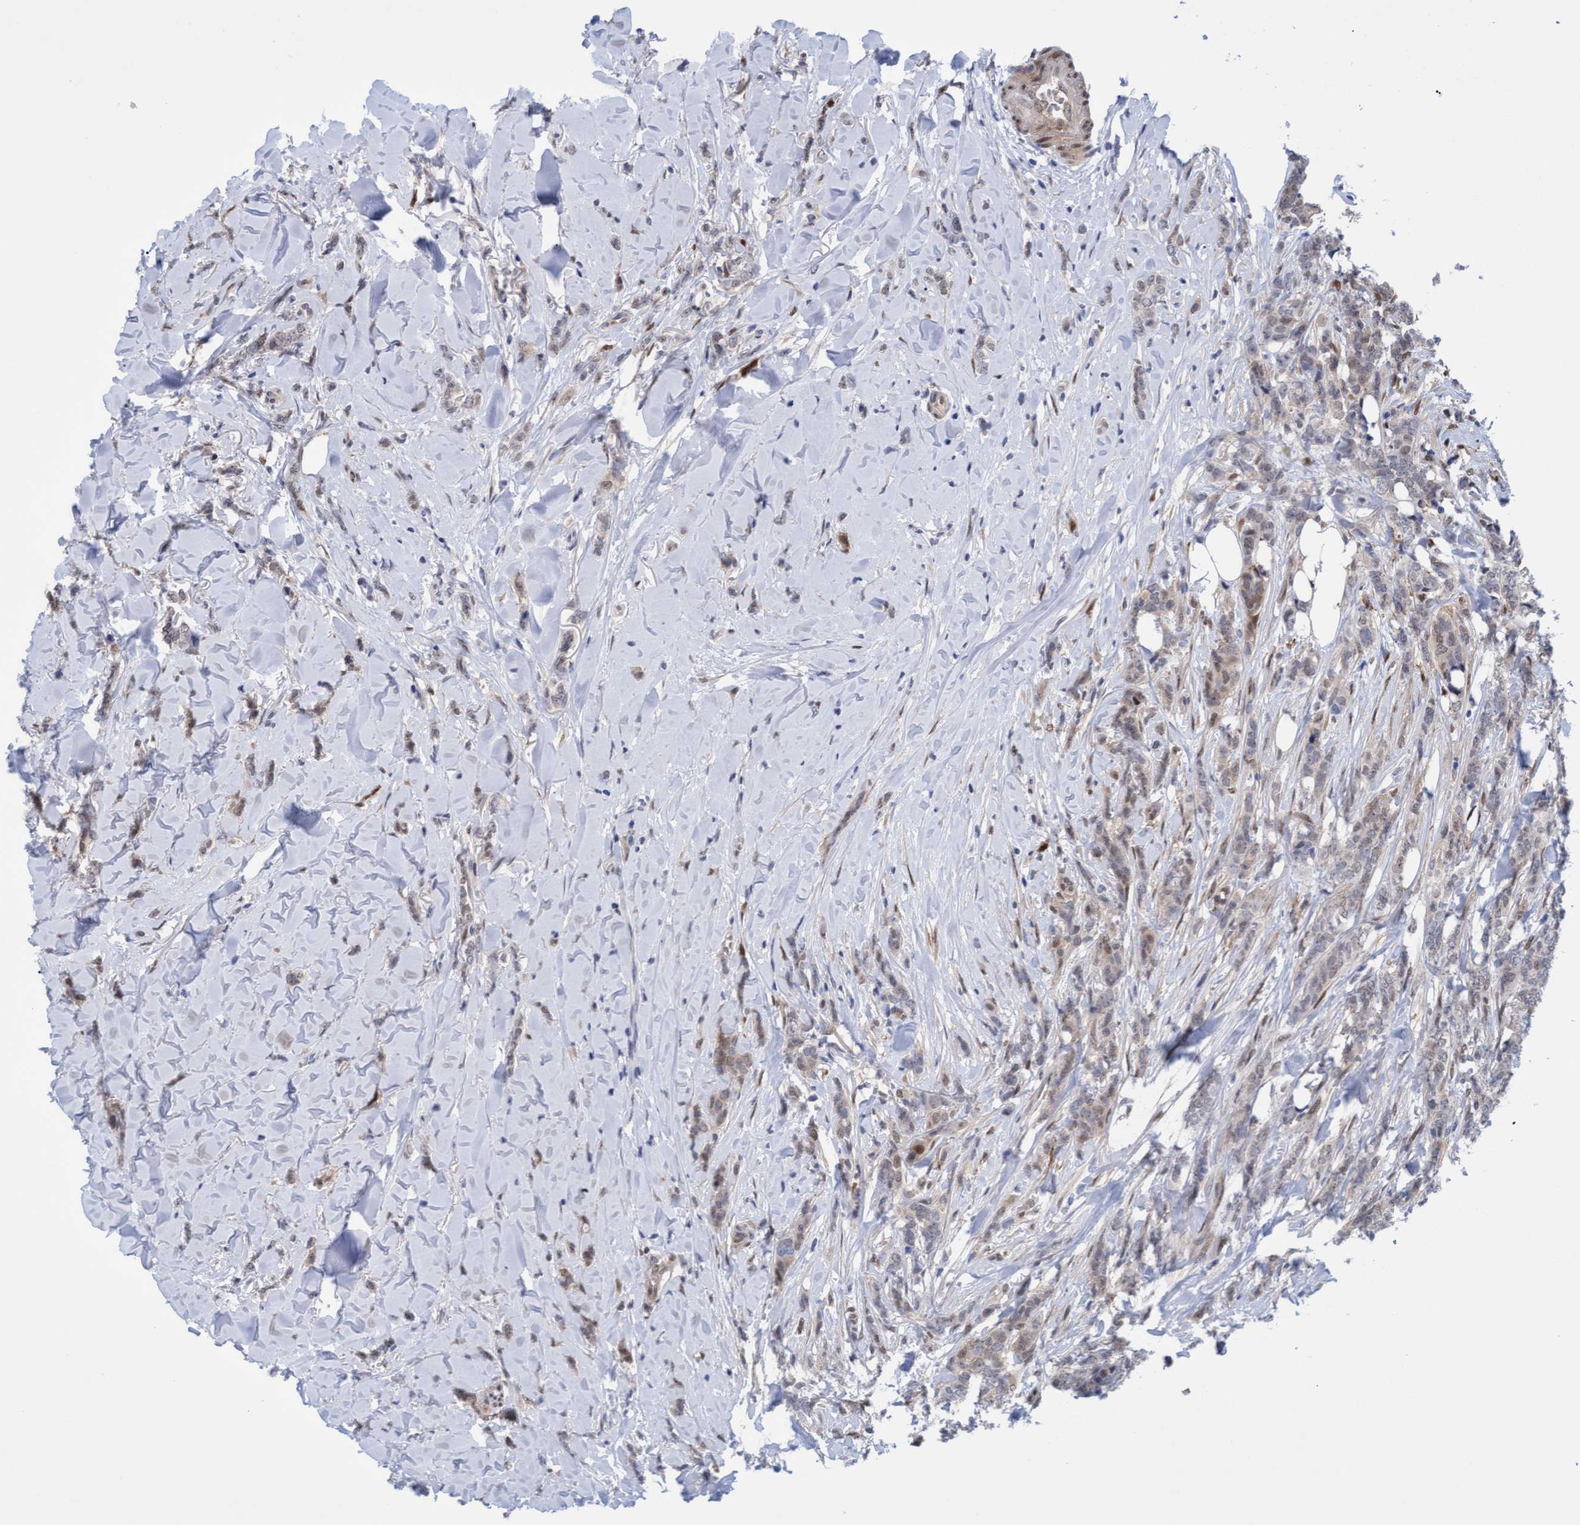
{"staining": {"intensity": "weak", "quantity": "25%-75%", "location": "cytoplasmic/membranous,nuclear"}, "tissue": "breast cancer", "cell_type": "Tumor cells", "image_type": "cancer", "snomed": [{"axis": "morphology", "description": "Lobular carcinoma"}, {"axis": "topography", "description": "Skin"}, {"axis": "topography", "description": "Breast"}], "caption": "Immunohistochemistry (IHC) micrograph of breast cancer stained for a protein (brown), which exhibits low levels of weak cytoplasmic/membranous and nuclear staining in approximately 25%-75% of tumor cells.", "gene": "PINX1", "patient": {"sex": "female", "age": 46}}